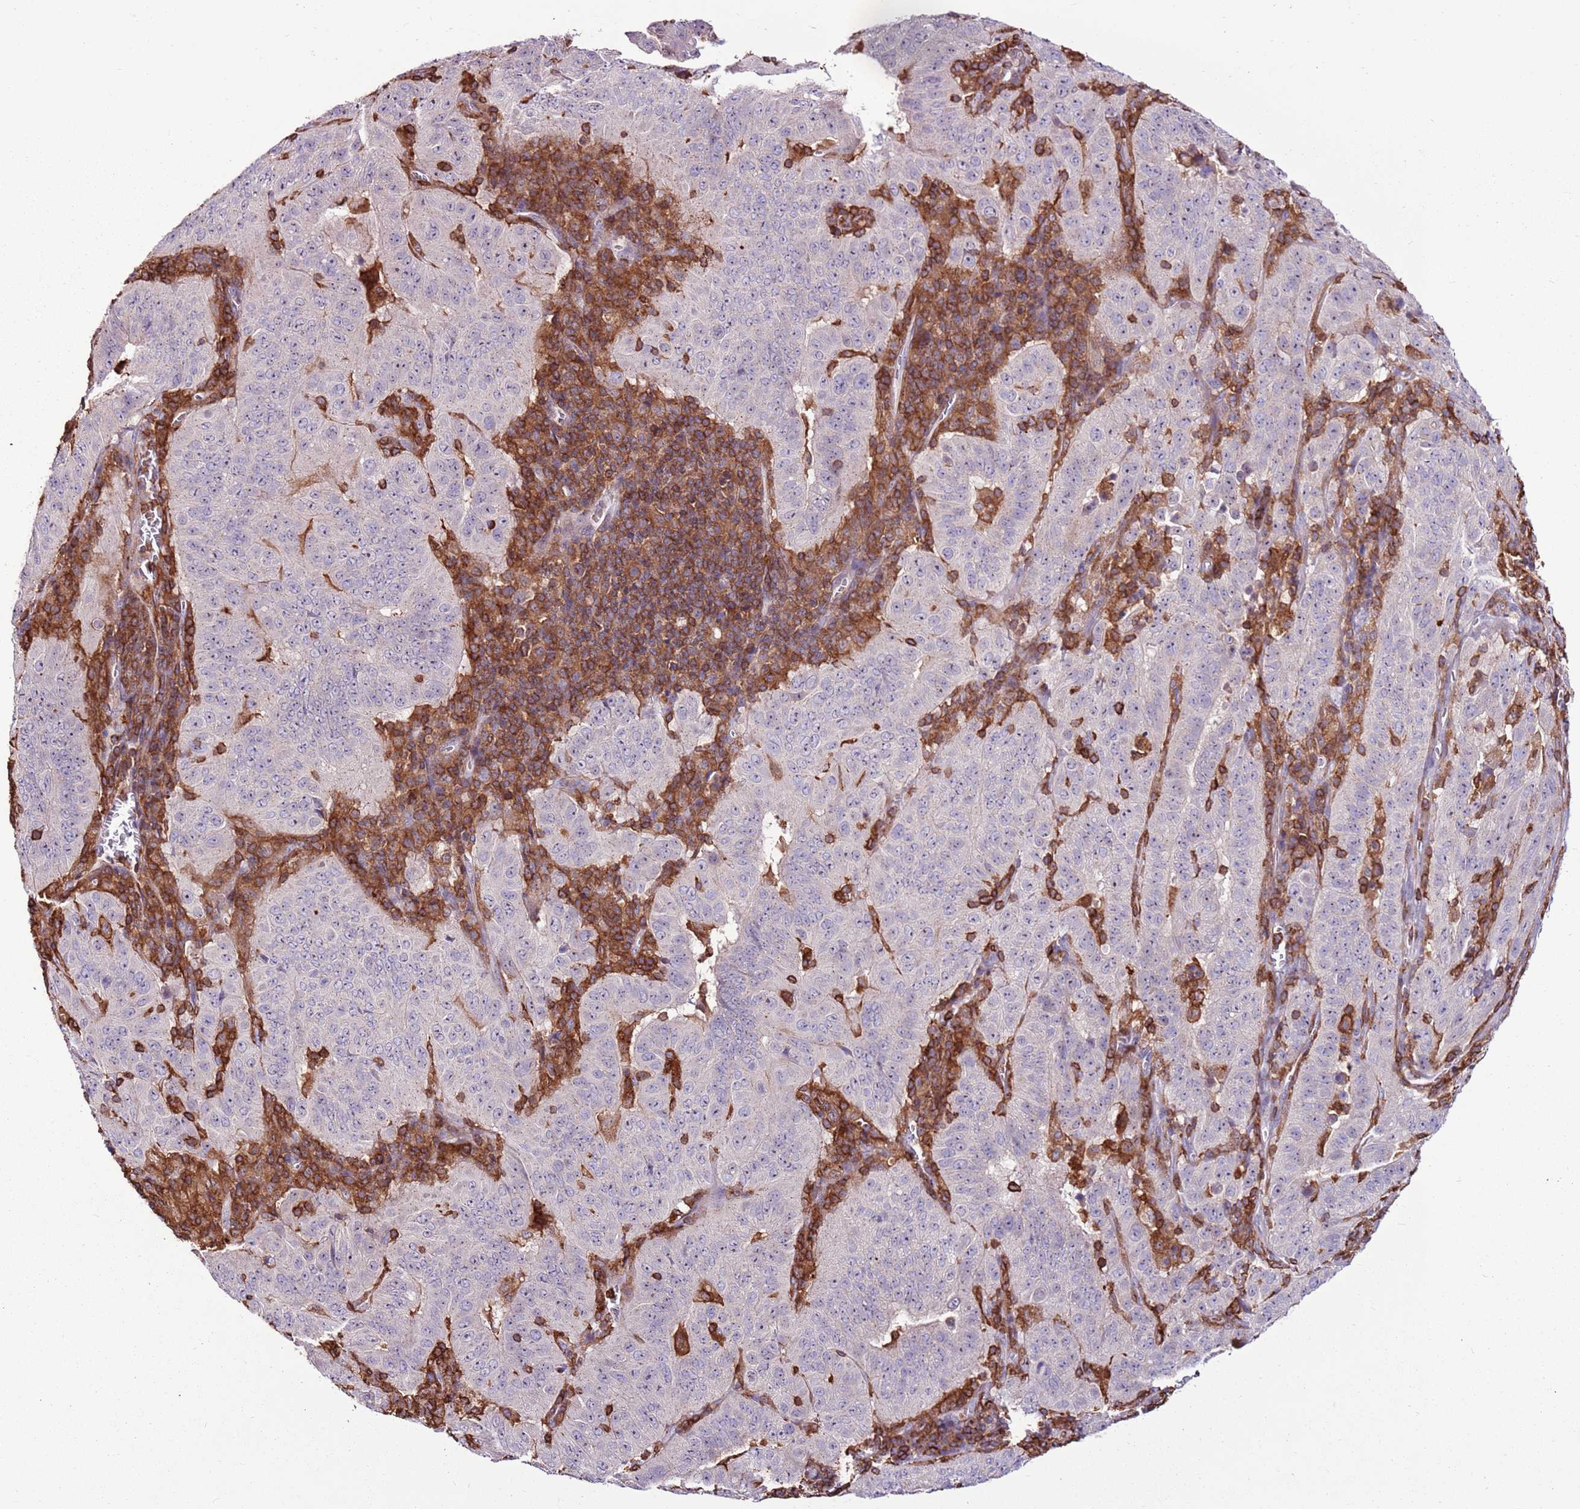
{"staining": {"intensity": "negative", "quantity": "none", "location": "none"}, "tissue": "pancreatic cancer", "cell_type": "Tumor cells", "image_type": "cancer", "snomed": [{"axis": "morphology", "description": "Adenocarcinoma, NOS"}, {"axis": "topography", "description": "Pancreas"}], "caption": "The micrograph demonstrates no staining of tumor cells in pancreatic adenocarcinoma.", "gene": "ZSWIM1", "patient": {"sex": "male", "age": 63}}